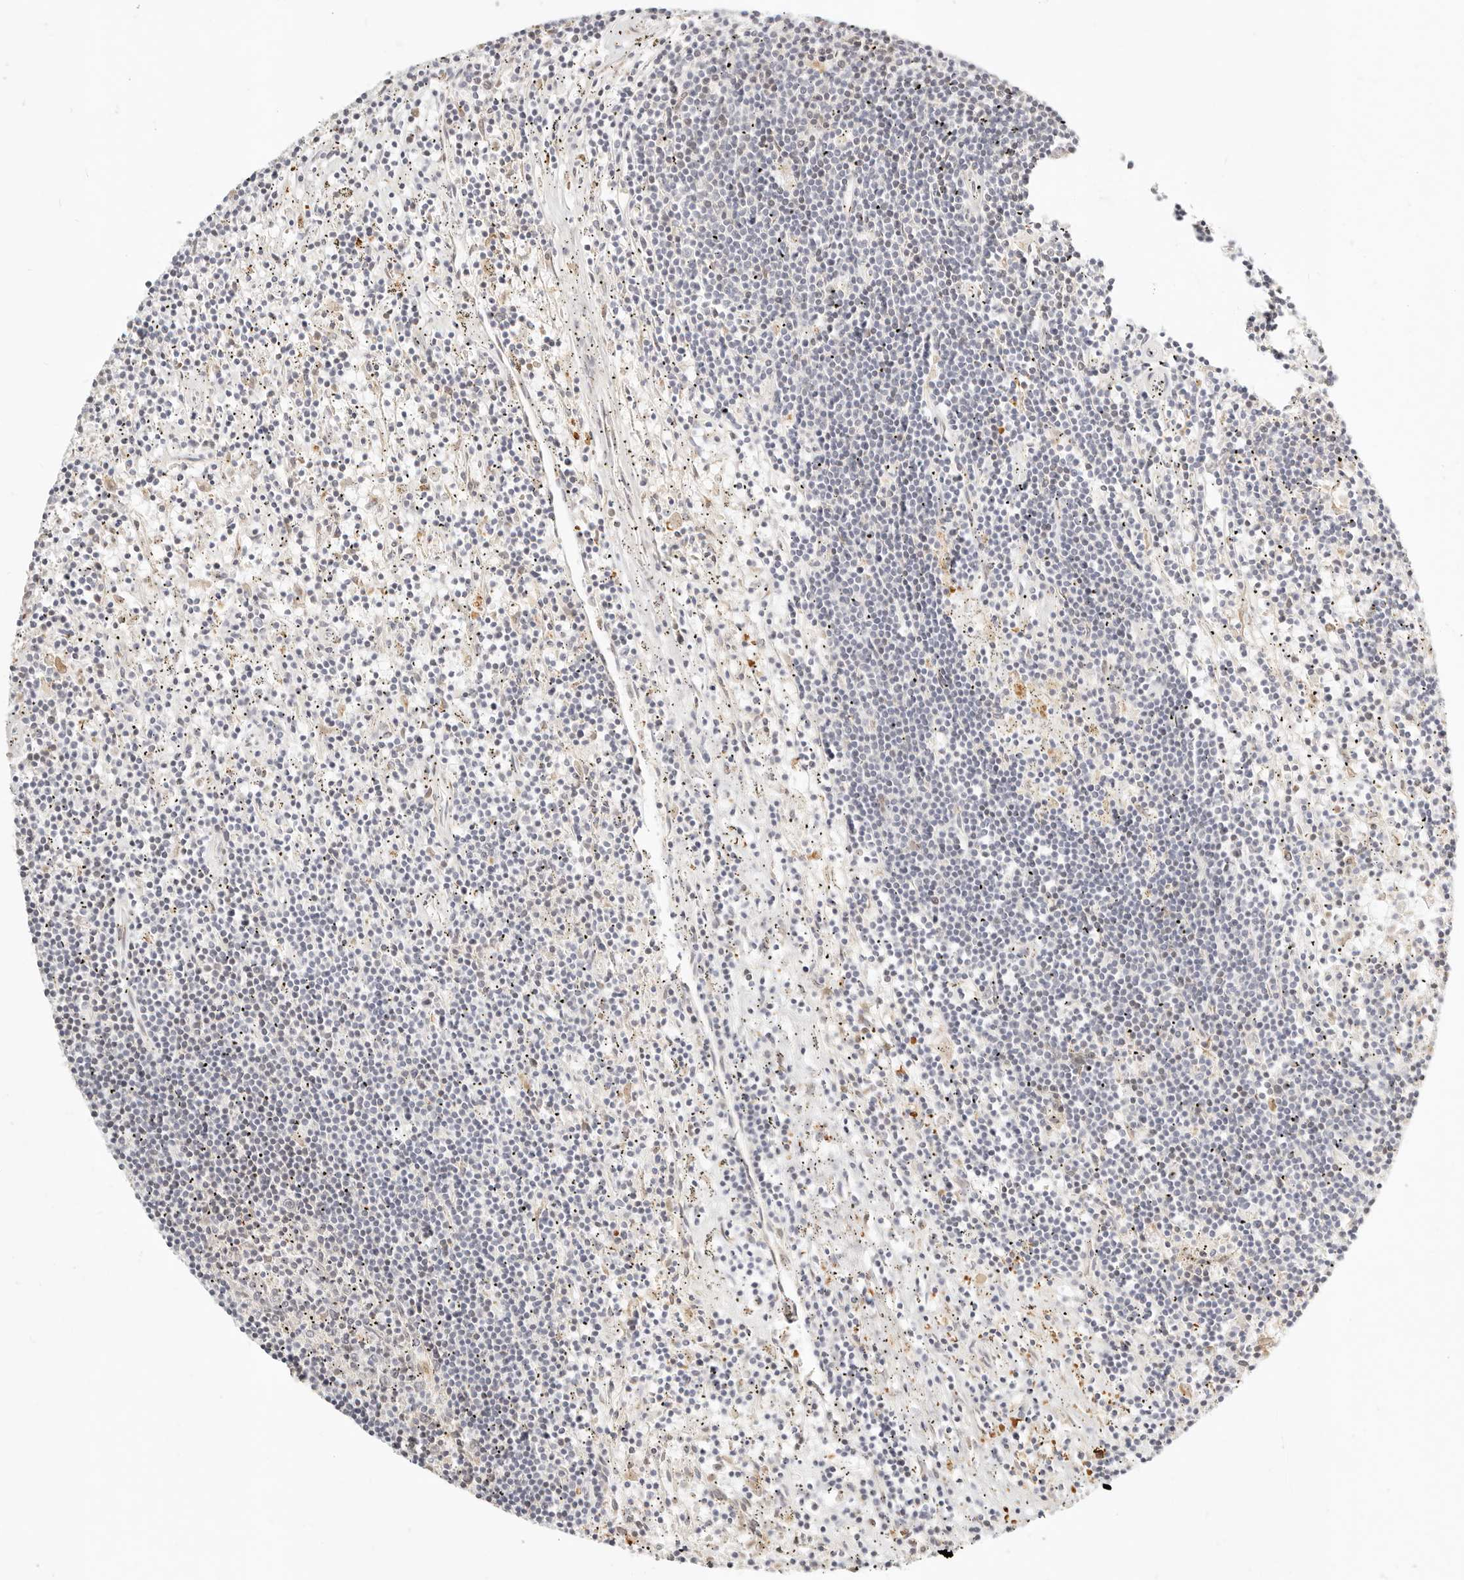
{"staining": {"intensity": "negative", "quantity": "none", "location": "none"}, "tissue": "lymphoma", "cell_type": "Tumor cells", "image_type": "cancer", "snomed": [{"axis": "morphology", "description": "Malignant lymphoma, non-Hodgkin's type, Low grade"}, {"axis": "topography", "description": "Spleen"}], "caption": "DAB (3,3'-diaminobenzidine) immunohistochemical staining of low-grade malignant lymphoma, non-Hodgkin's type shows no significant expression in tumor cells.", "gene": "FAM20B", "patient": {"sex": "male", "age": 76}}